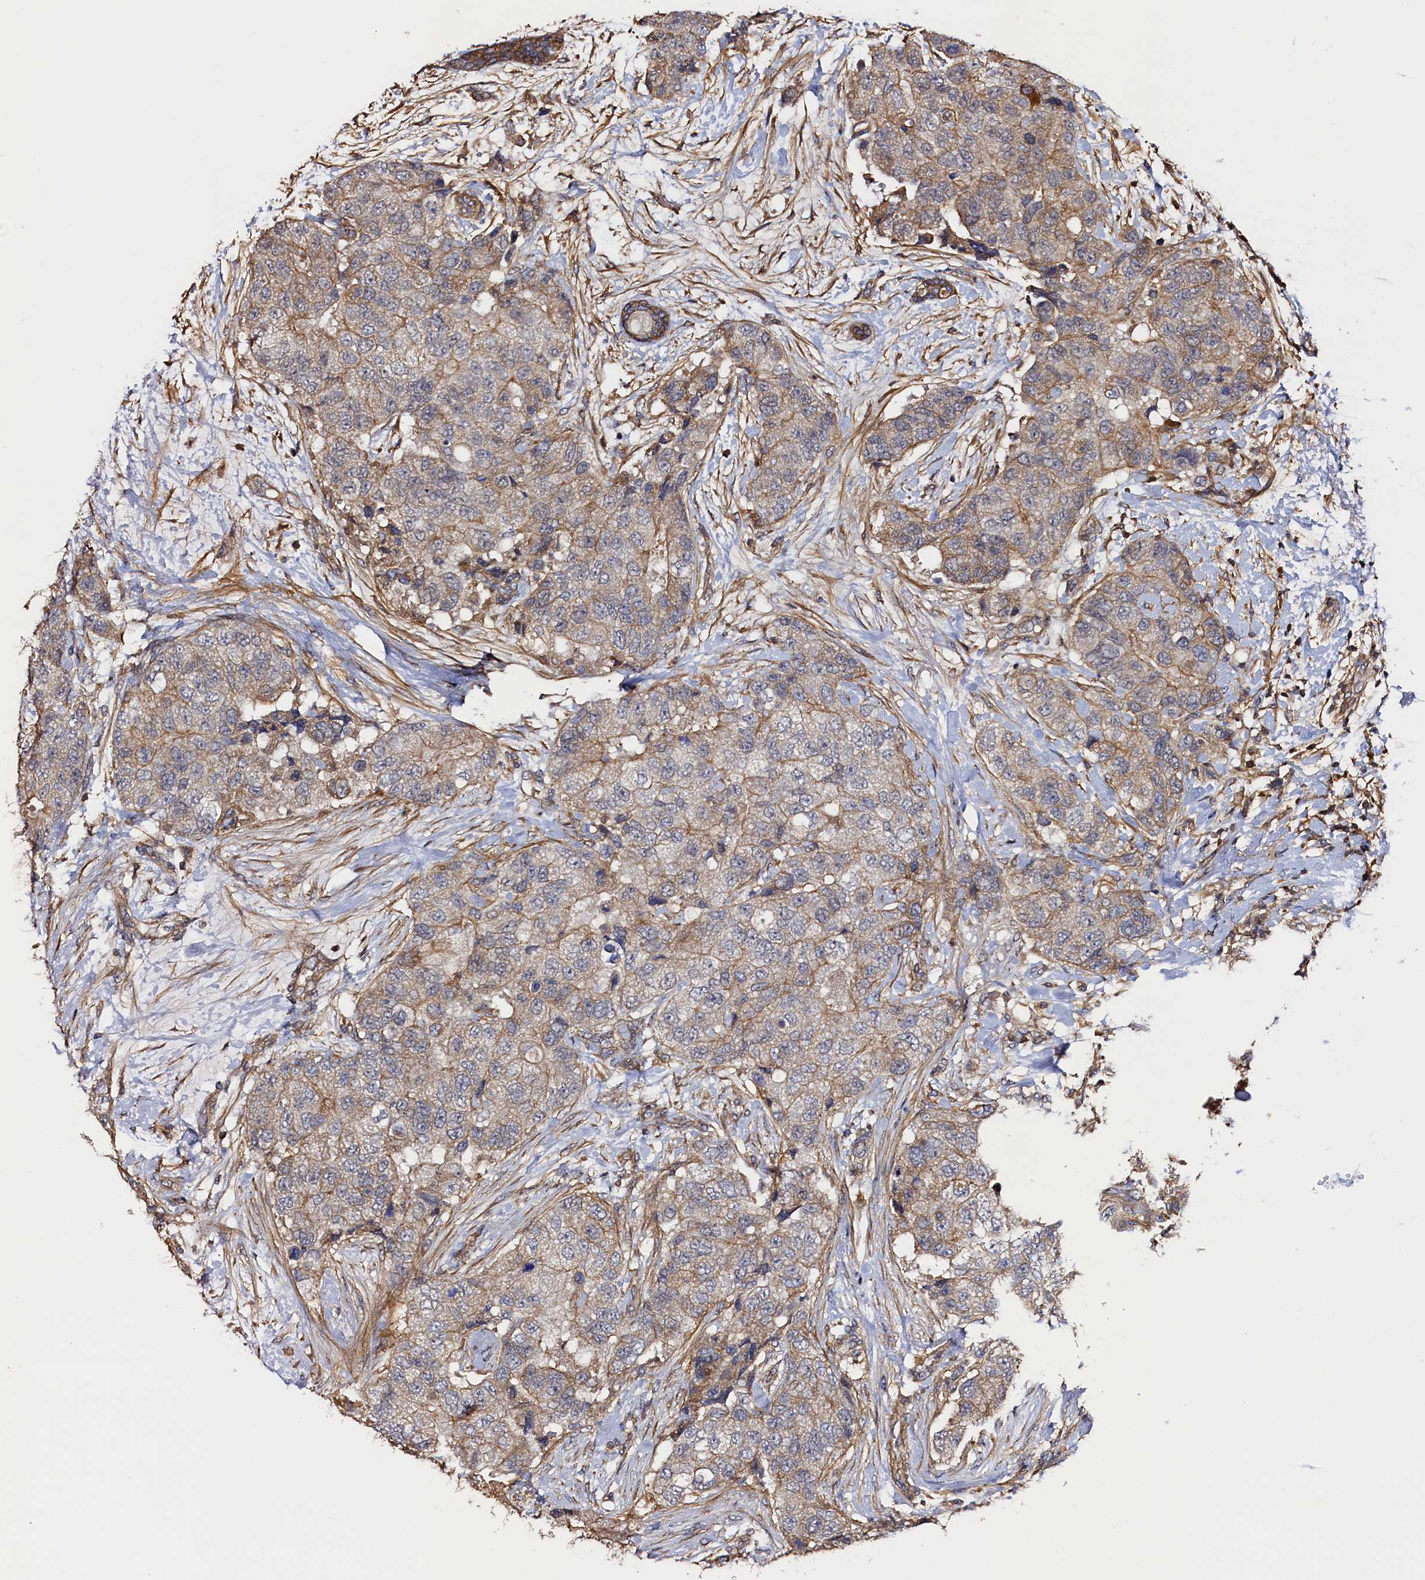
{"staining": {"intensity": "weak", "quantity": ">75%", "location": "cytoplasmic/membranous"}, "tissue": "breast cancer", "cell_type": "Tumor cells", "image_type": "cancer", "snomed": [{"axis": "morphology", "description": "Duct carcinoma"}, {"axis": "topography", "description": "Breast"}], "caption": "There is low levels of weak cytoplasmic/membranous positivity in tumor cells of breast intraductal carcinoma, as demonstrated by immunohistochemical staining (brown color).", "gene": "DUOXA1", "patient": {"sex": "female", "age": 62}}